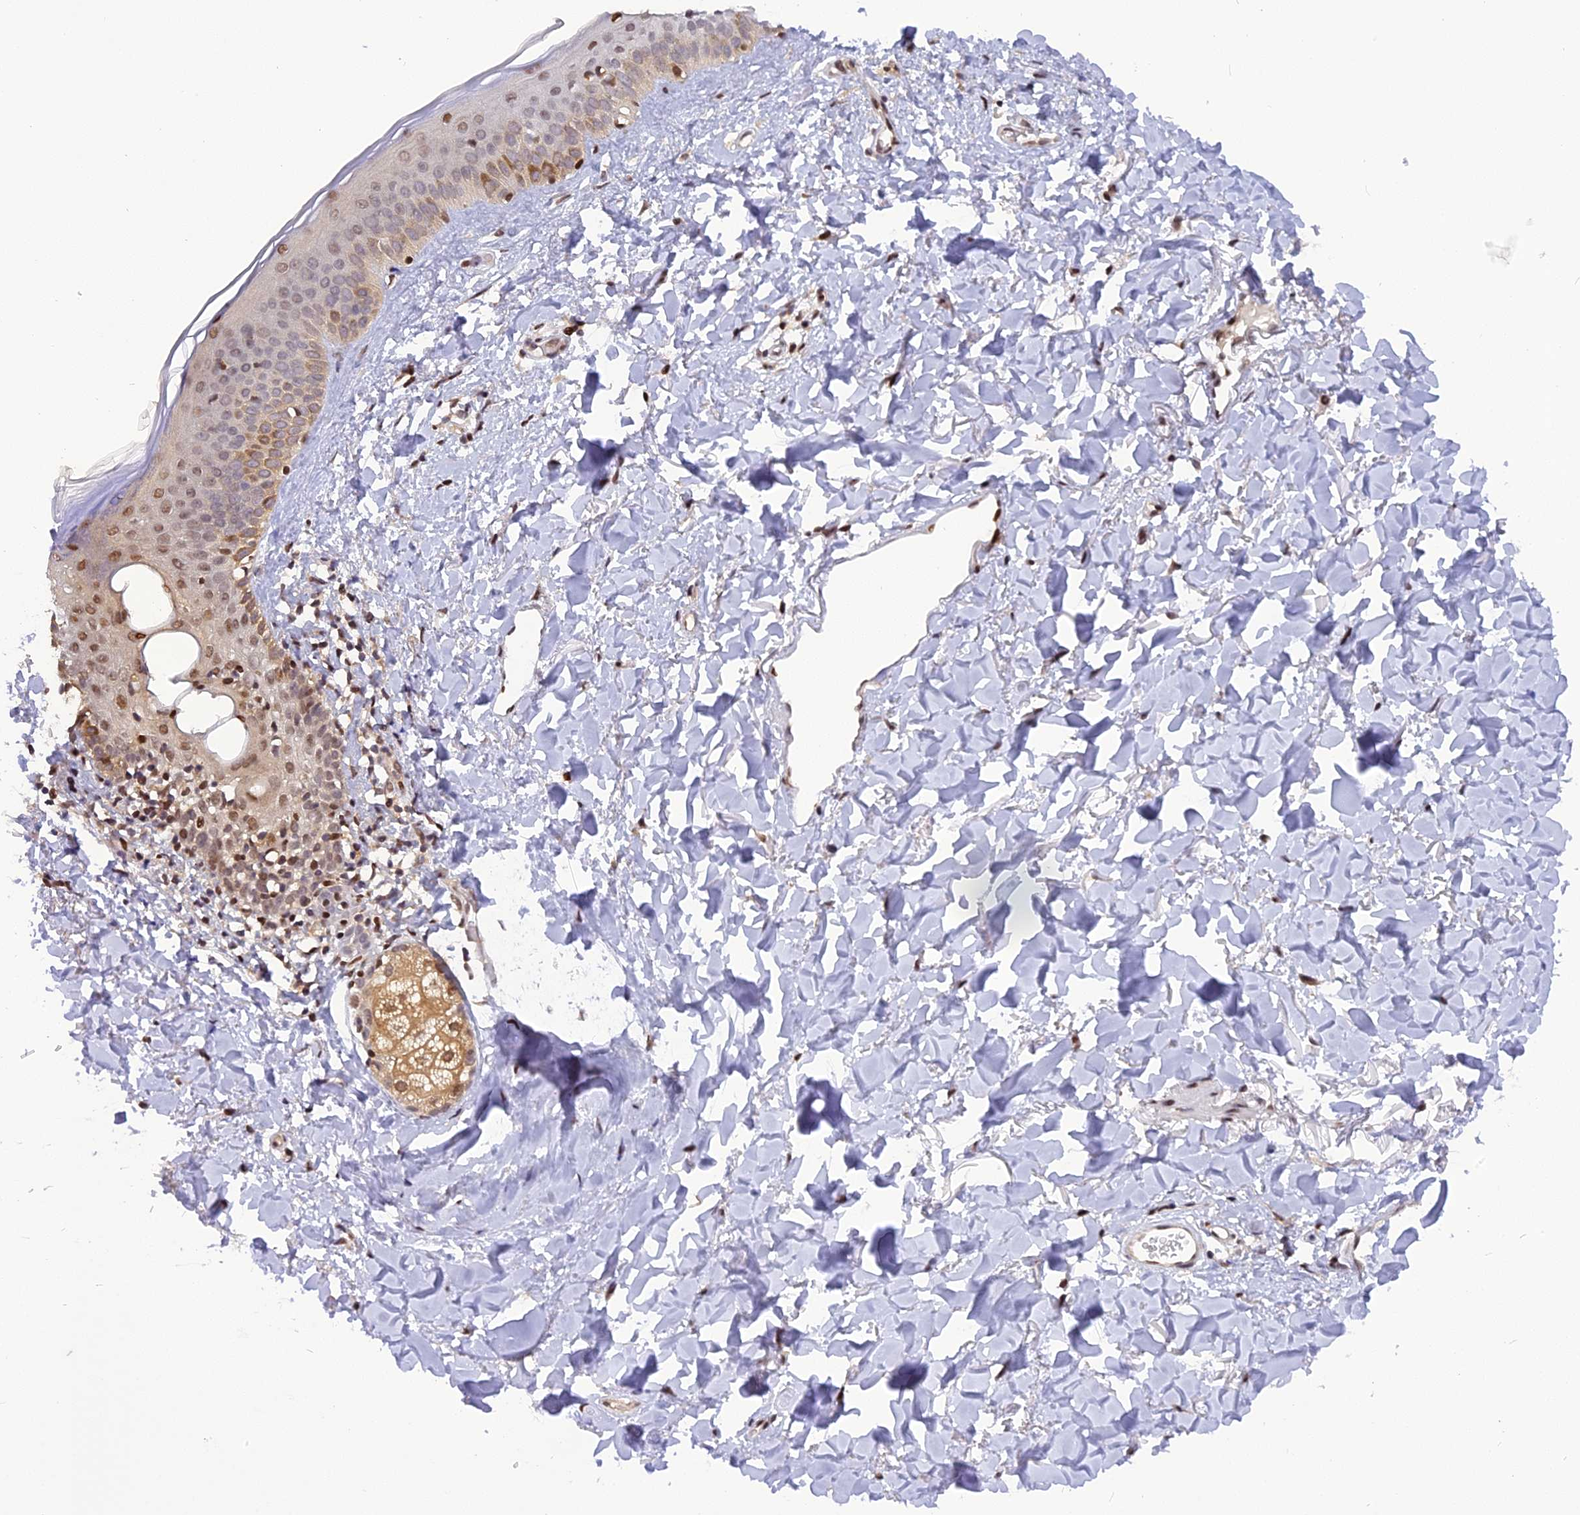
{"staining": {"intensity": "moderate", "quantity": ">75%", "location": "nuclear"}, "tissue": "skin", "cell_type": "Fibroblasts", "image_type": "normal", "snomed": [{"axis": "morphology", "description": "Normal tissue, NOS"}, {"axis": "topography", "description": "Skin"}], "caption": "Benign skin was stained to show a protein in brown. There is medium levels of moderate nuclear expression in approximately >75% of fibroblasts.", "gene": "RABGGTA", "patient": {"sex": "female", "age": 58}}